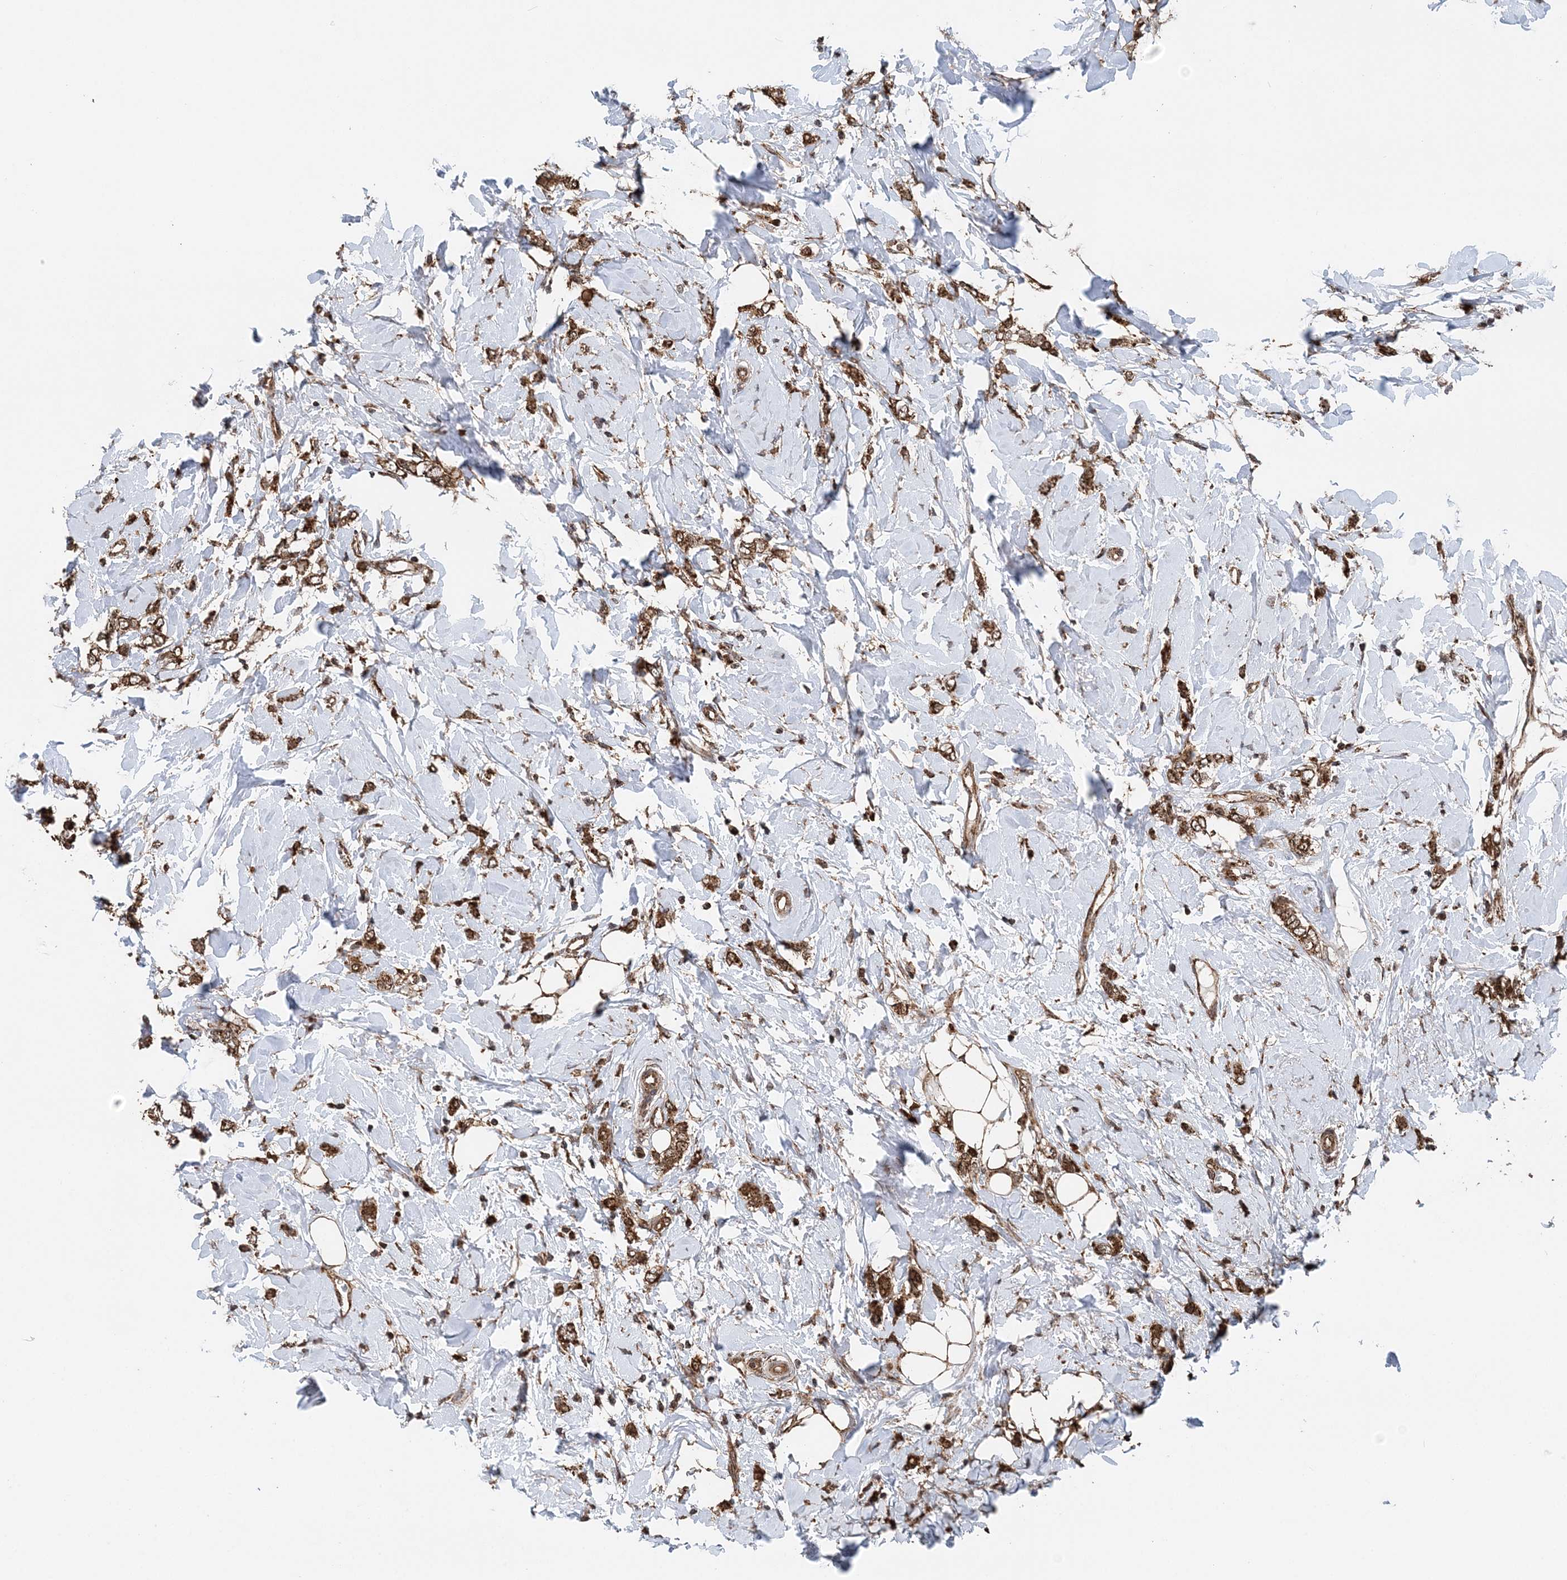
{"staining": {"intensity": "moderate", "quantity": ">75%", "location": "cytoplasmic/membranous"}, "tissue": "breast cancer", "cell_type": "Tumor cells", "image_type": "cancer", "snomed": [{"axis": "morphology", "description": "Normal tissue, NOS"}, {"axis": "morphology", "description": "Lobular carcinoma"}, {"axis": "topography", "description": "Breast"}], "caption": "Human lobular carcinoma (breast) stained with a protein marker reveals moderate staining in tumor cells.", "gene": "PCBP1", "patient": {"sex": "female", "age": 47}}